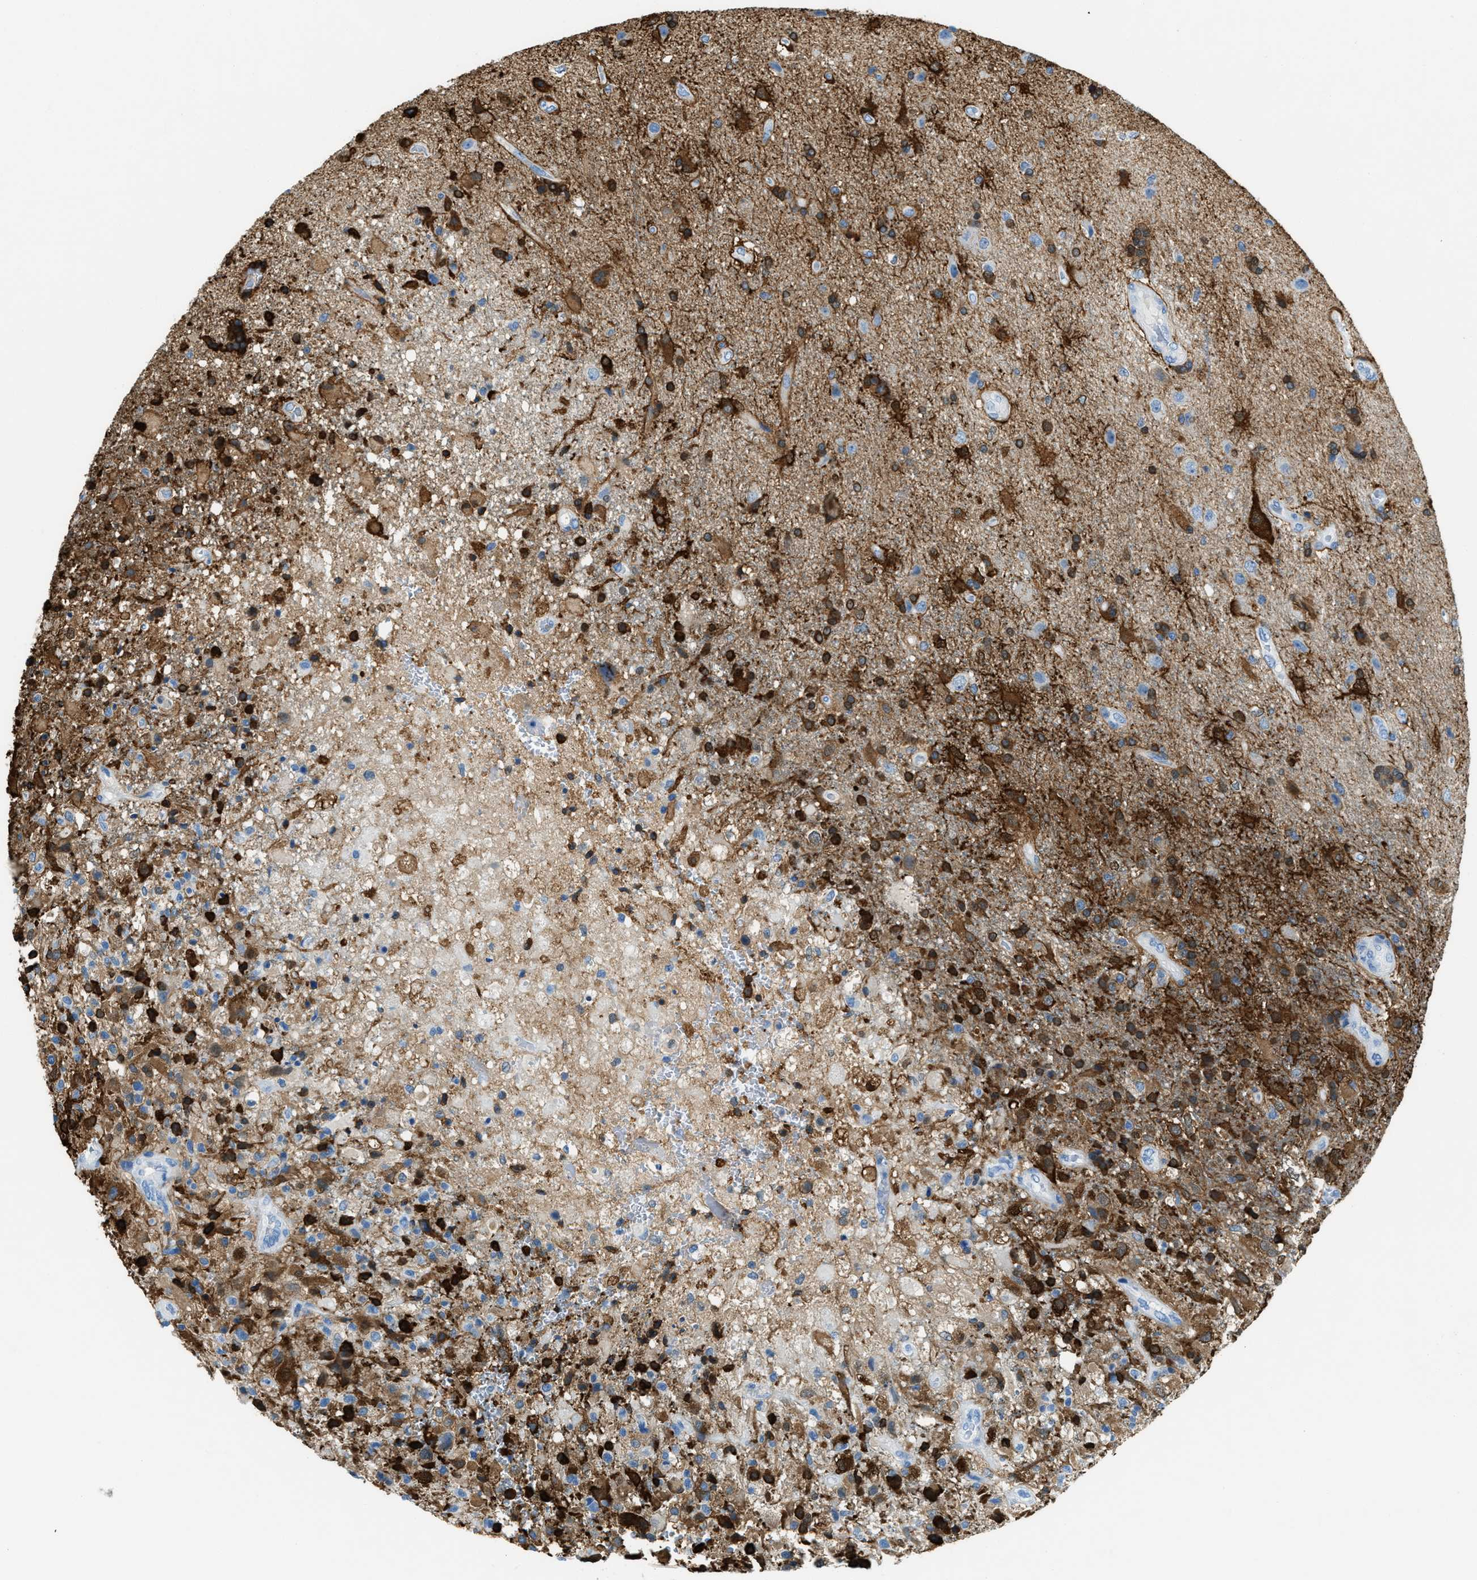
{"staining": {"intensity": "strong", "quantity": "25%-75%", "location": "cytoplasmic/membranous"}, "tissue": "glioma", "cell_type": "Tumor cells", "image_type": "cancer", "snomed": [{"axis": "morphology", "description": "Glioma, malignant, High grade"}, {"axis": "topography", "description": "Brain"}], "caption": "Glioma tissue demonstrates strong cytoplasmic/membranous staining in approximately 25%-75% of tumor cells", "gene": "MATCAP2", "patient": {"sex": "male", "age": 72}}